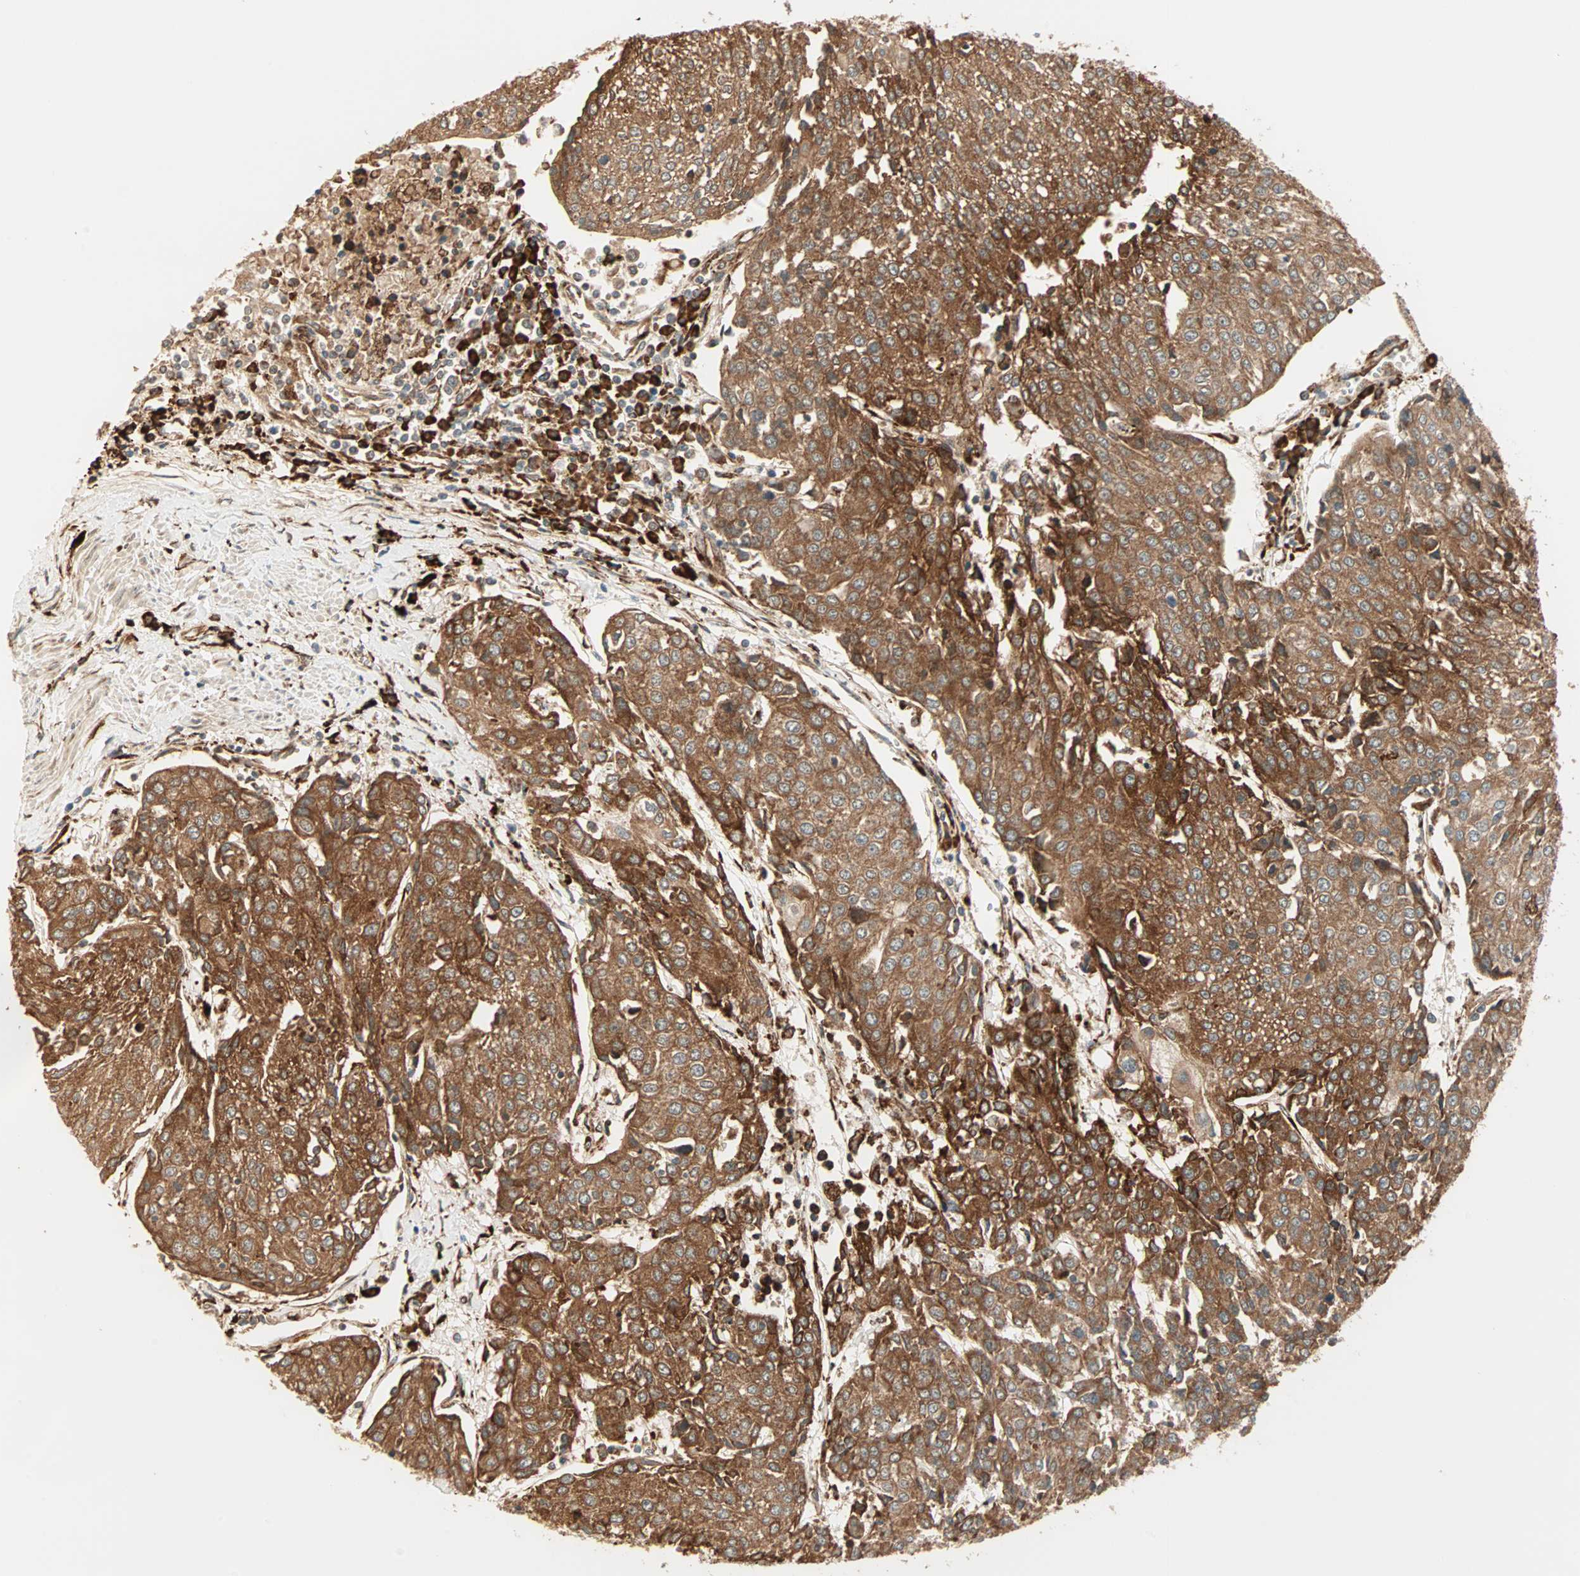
{"staining": {"intensity": "strong", "quantity": ">75%", "location": "cytoplasmic/membranous"}, "tissue": "urothelial cancer", "cell_type": "Tumor cells", "image_type": "cancer", "snomed": [{"axis": "morphology", "description": "Urothelial carcinoma, High grade"}, {"axis": "topography", "description": "Urinary bladder"}], "caption": "This image demonstrates urothelial cancer stained with immunohistochemistry (IHC) to label a protein in brown. The cytoplasmic/membranous of tumor cells show strong positivity for the protein. Nuclei are counter-stained blue.", "gene": "P4HA1", "patient": {"sex": "female", "age": 85}}